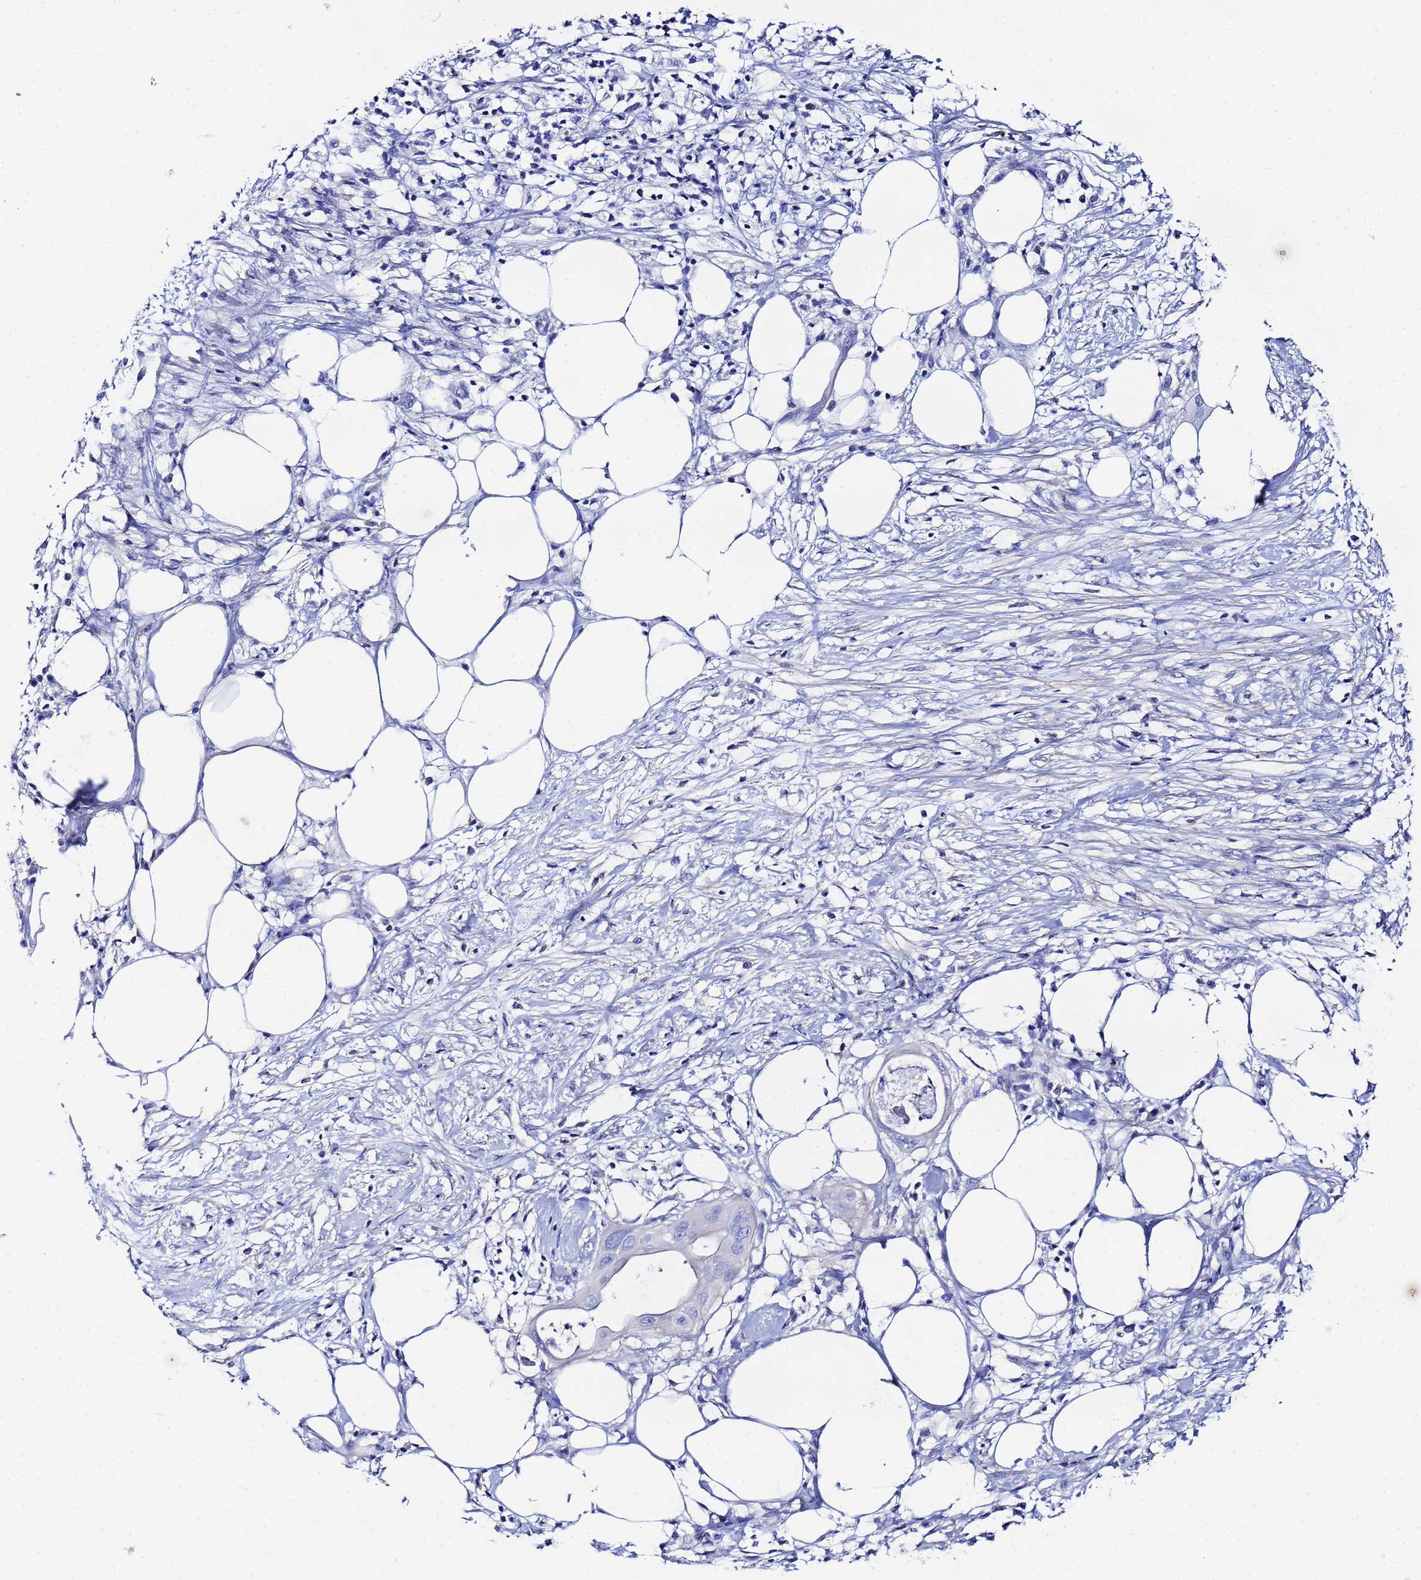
{"staining": {"intensity": "negative", "quantity": "none", "location": "none"}, "tissue": "pancreatic cancer", "cell_type": "Tumor cells", "image_type": "cancer", "snomed": [{"axis": "morphology", "description": "Adenocarcinoma, NOS"}, {"axis": "topography", "description": "Pancreas"}], "caption": "Immunohistochemical staining of pancreatic cancer demonstrates no significant expression in tumor cells.", "gene": "RAB39B", "patient": {"sex": "male", "age": 68}}